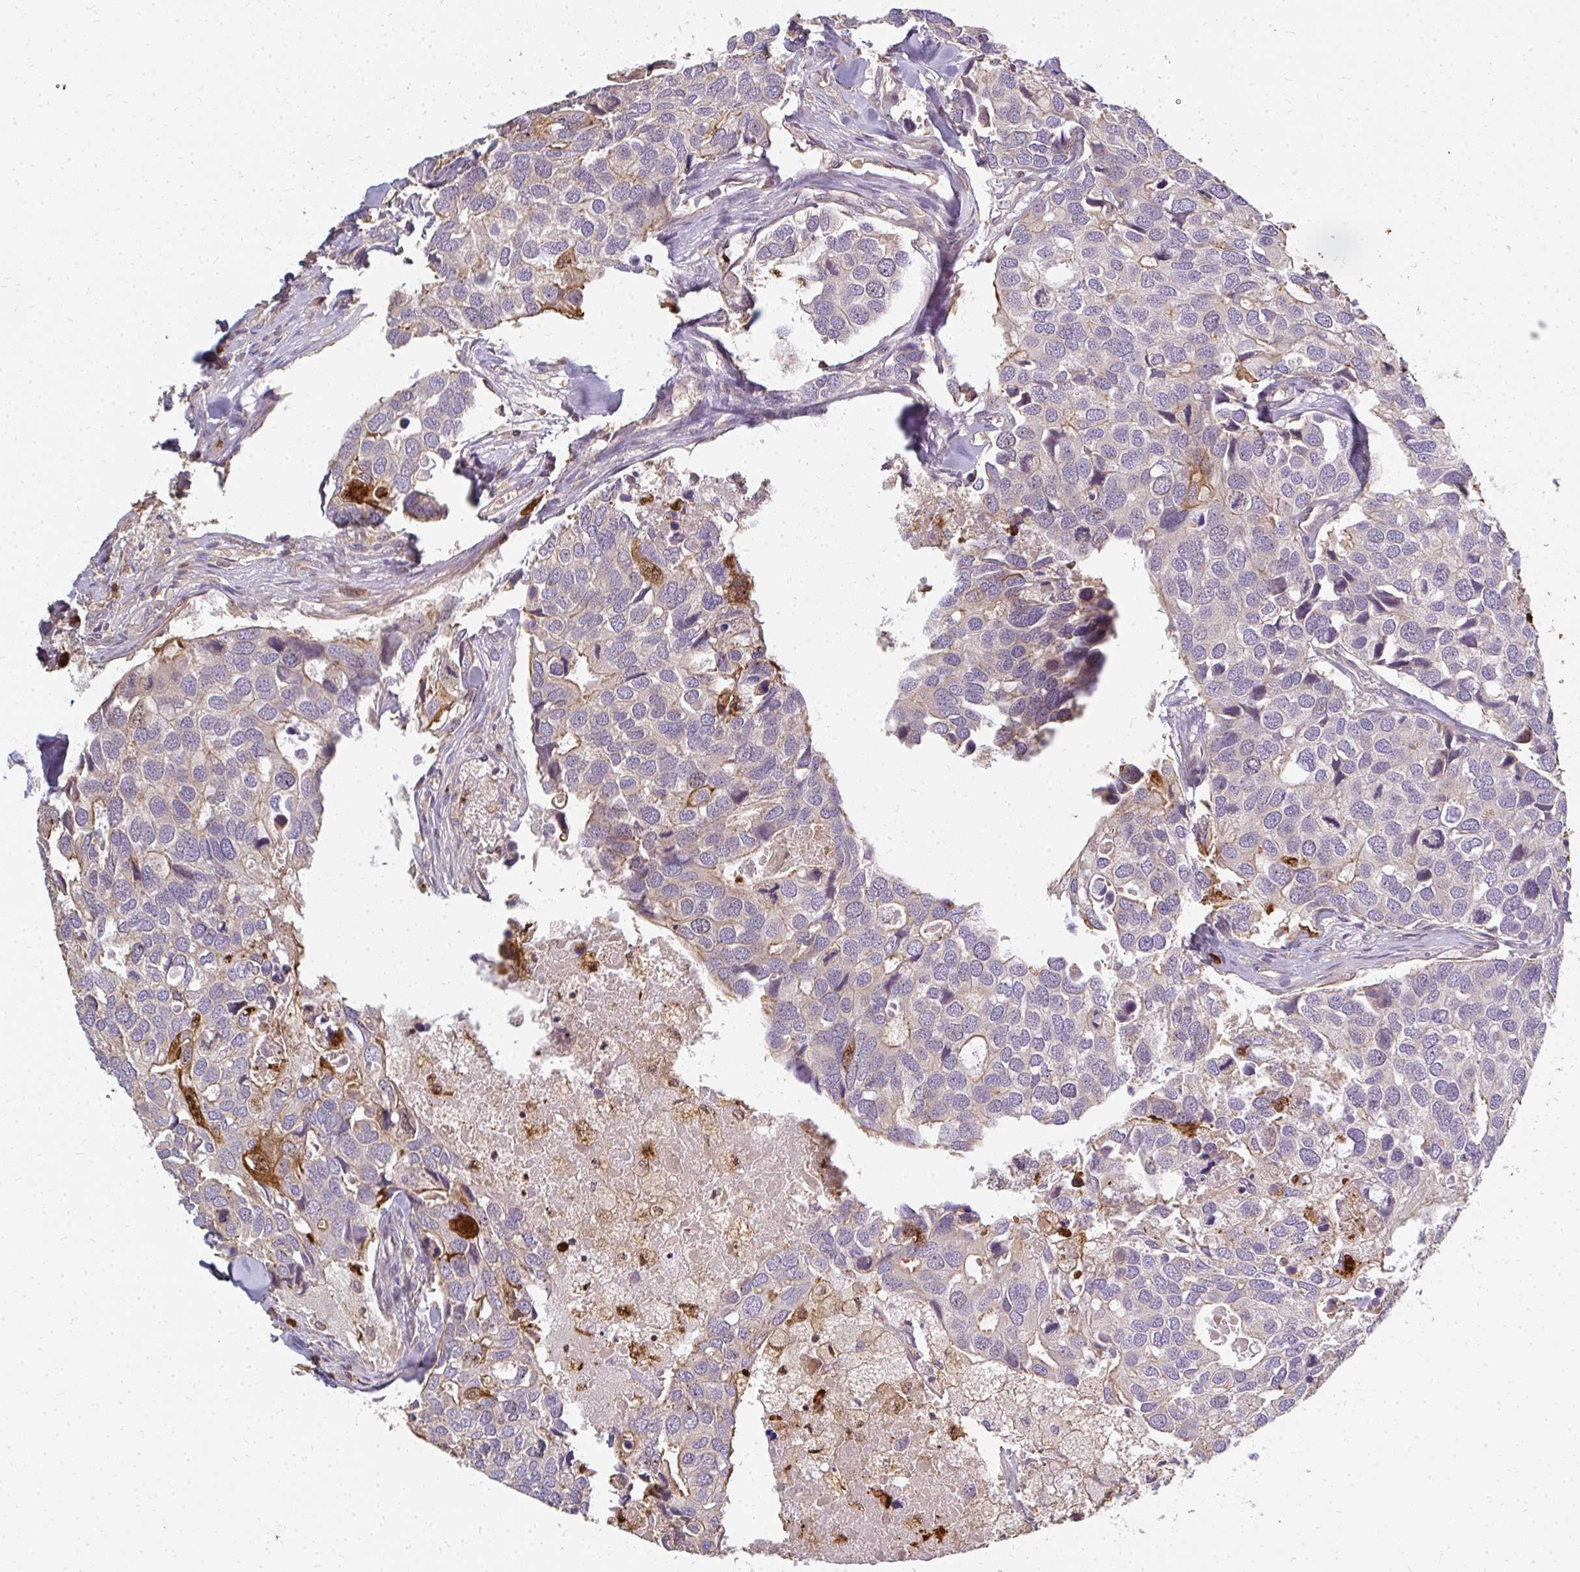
{"staining": {"intensity": "moderate", "quantity": "<25%", "location": "cytoplasmic/membranous,nuclear"}, "tissue": "breast cancer", "cell_type": "Tumor cells", "image_type": "cancer", "snomed": [{"axis": "morphology", "description": "Duct carcinoma"}, {"axis": "topography", "description": "Breast"}], "caption": "Immunohistochemistry (IHC) histopathology image of breast cancer stained for a protein (brown), which displays low levels of moderate cytoplasmic/membranous and nuclear expression in approximately <25% of tumor cells.", "gene": "CNTRL", "patient": {"sex": "female", "age": 83}}